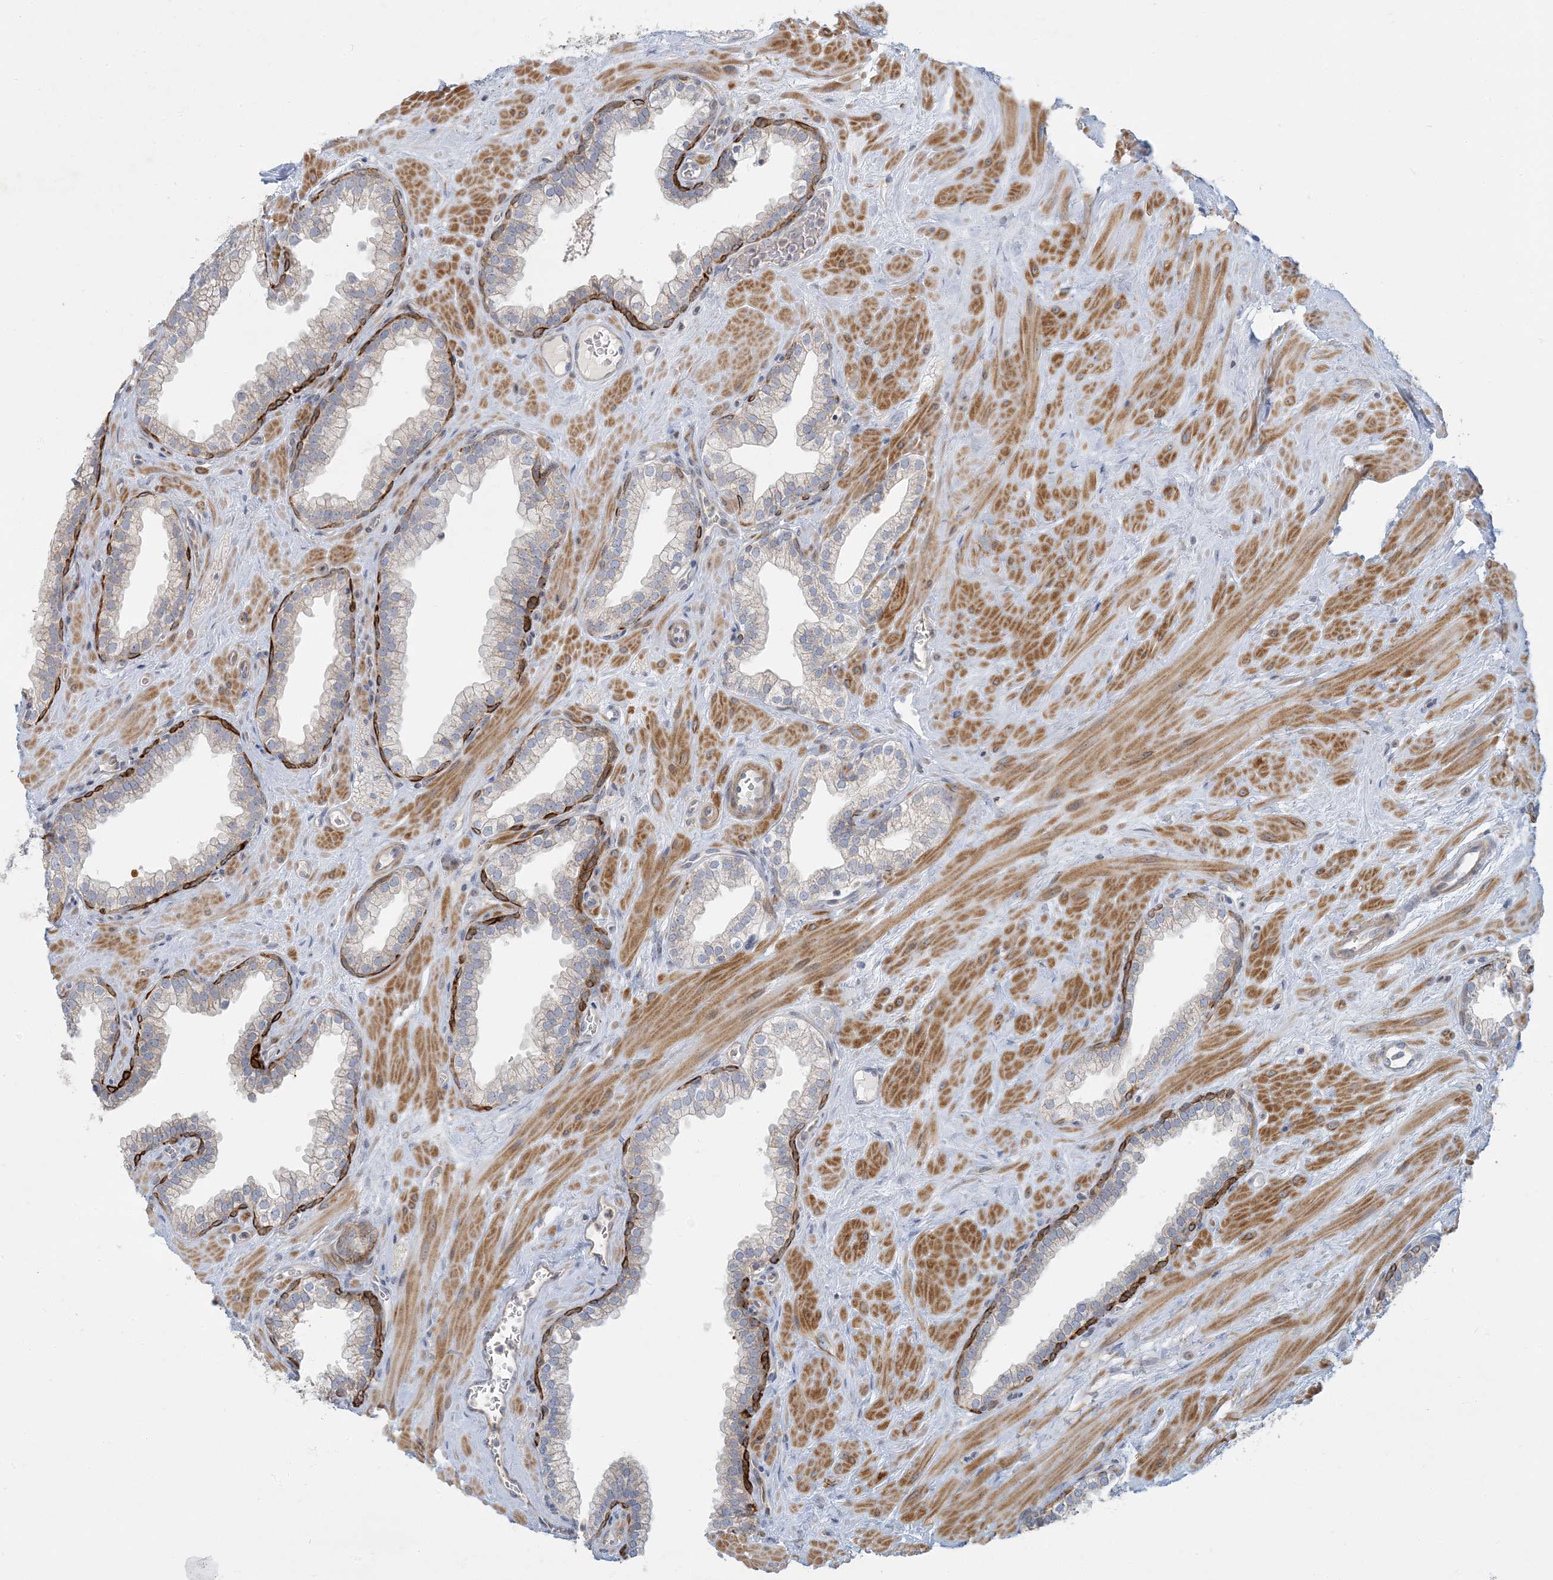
{"staining": {"intensity": "moderate", "quantity": "25%-75%", "location": "cytoplasmic/membranous"}, "tissue": "prostate", "cell_type": "Glandular cells", "image_type": "normal", "snomed": [{"axis": "morphology", "description": "Normal tissue, NOS"}, {"axis": "morphology", "description": "Urothelial carcinoma, Low grade"}, {"axis": "topography", "description": "Urinary bladder"}, {"axis": "topography", "description": "Prostate"}], "caption": "The histopathology image reveals immunohistochemical staining of normal prostate. There is moderate cytoplasmic/membranous expression is appreciated in approximately 25%-75% of glandular cells.", "gene": "LTN1", "patient": {"sex": "male", "age": 60}}